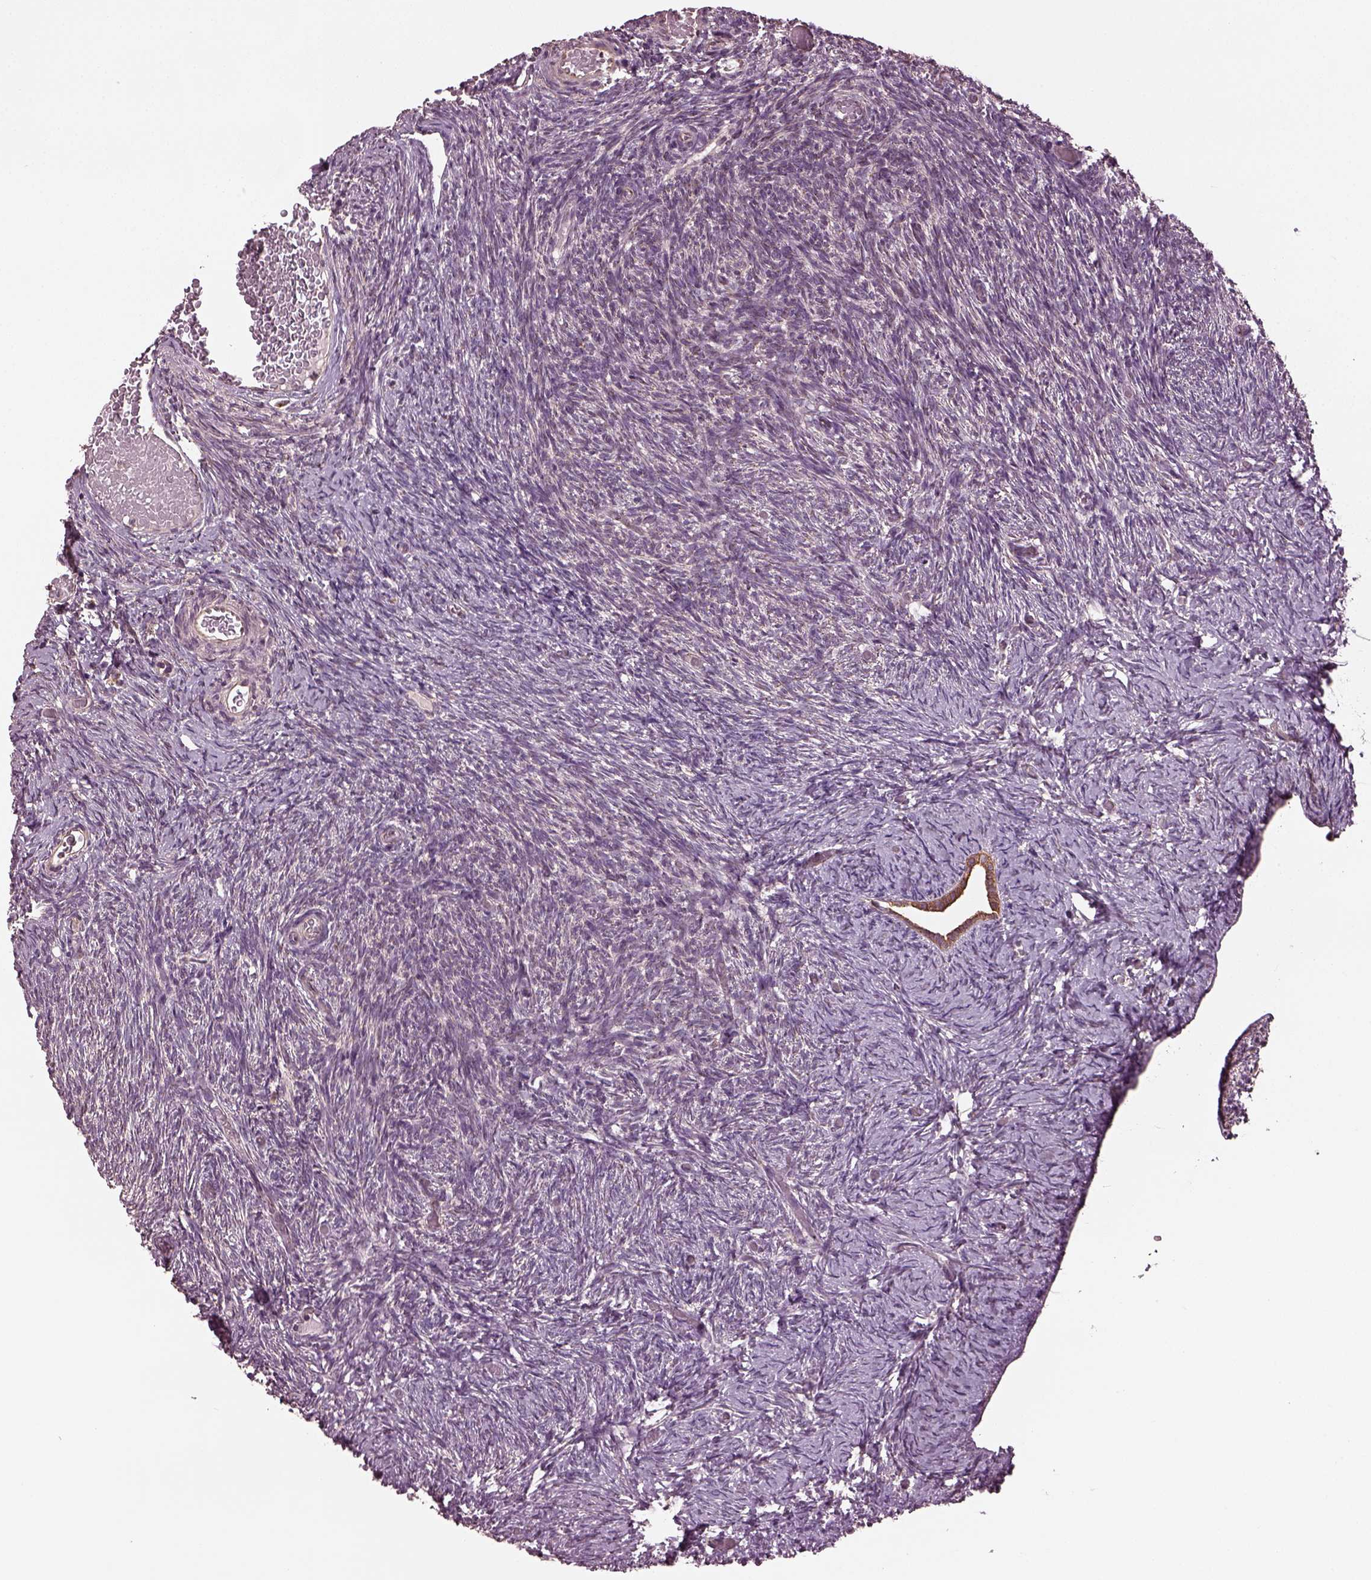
{"staining": {"intensity": "moderate", "quantity": "25%-75%", "location": "cytoplasmic/membranous"}, "tissue": "ovary", "cell_type": "Follicle cells", "image_type": "normal", "snomed": [{"axis": "morphology", "description": "Normal tissue, NOS"}, {"axis": "topography", "description": "Ovary"}], "caption": "A brown stain shows moderate cytoplasmic/membranous expression of a protein in follicle cells of unremarkable human ovary.", "gene": "RUFY3", "patient": {"sex": "female", "age": 39}}